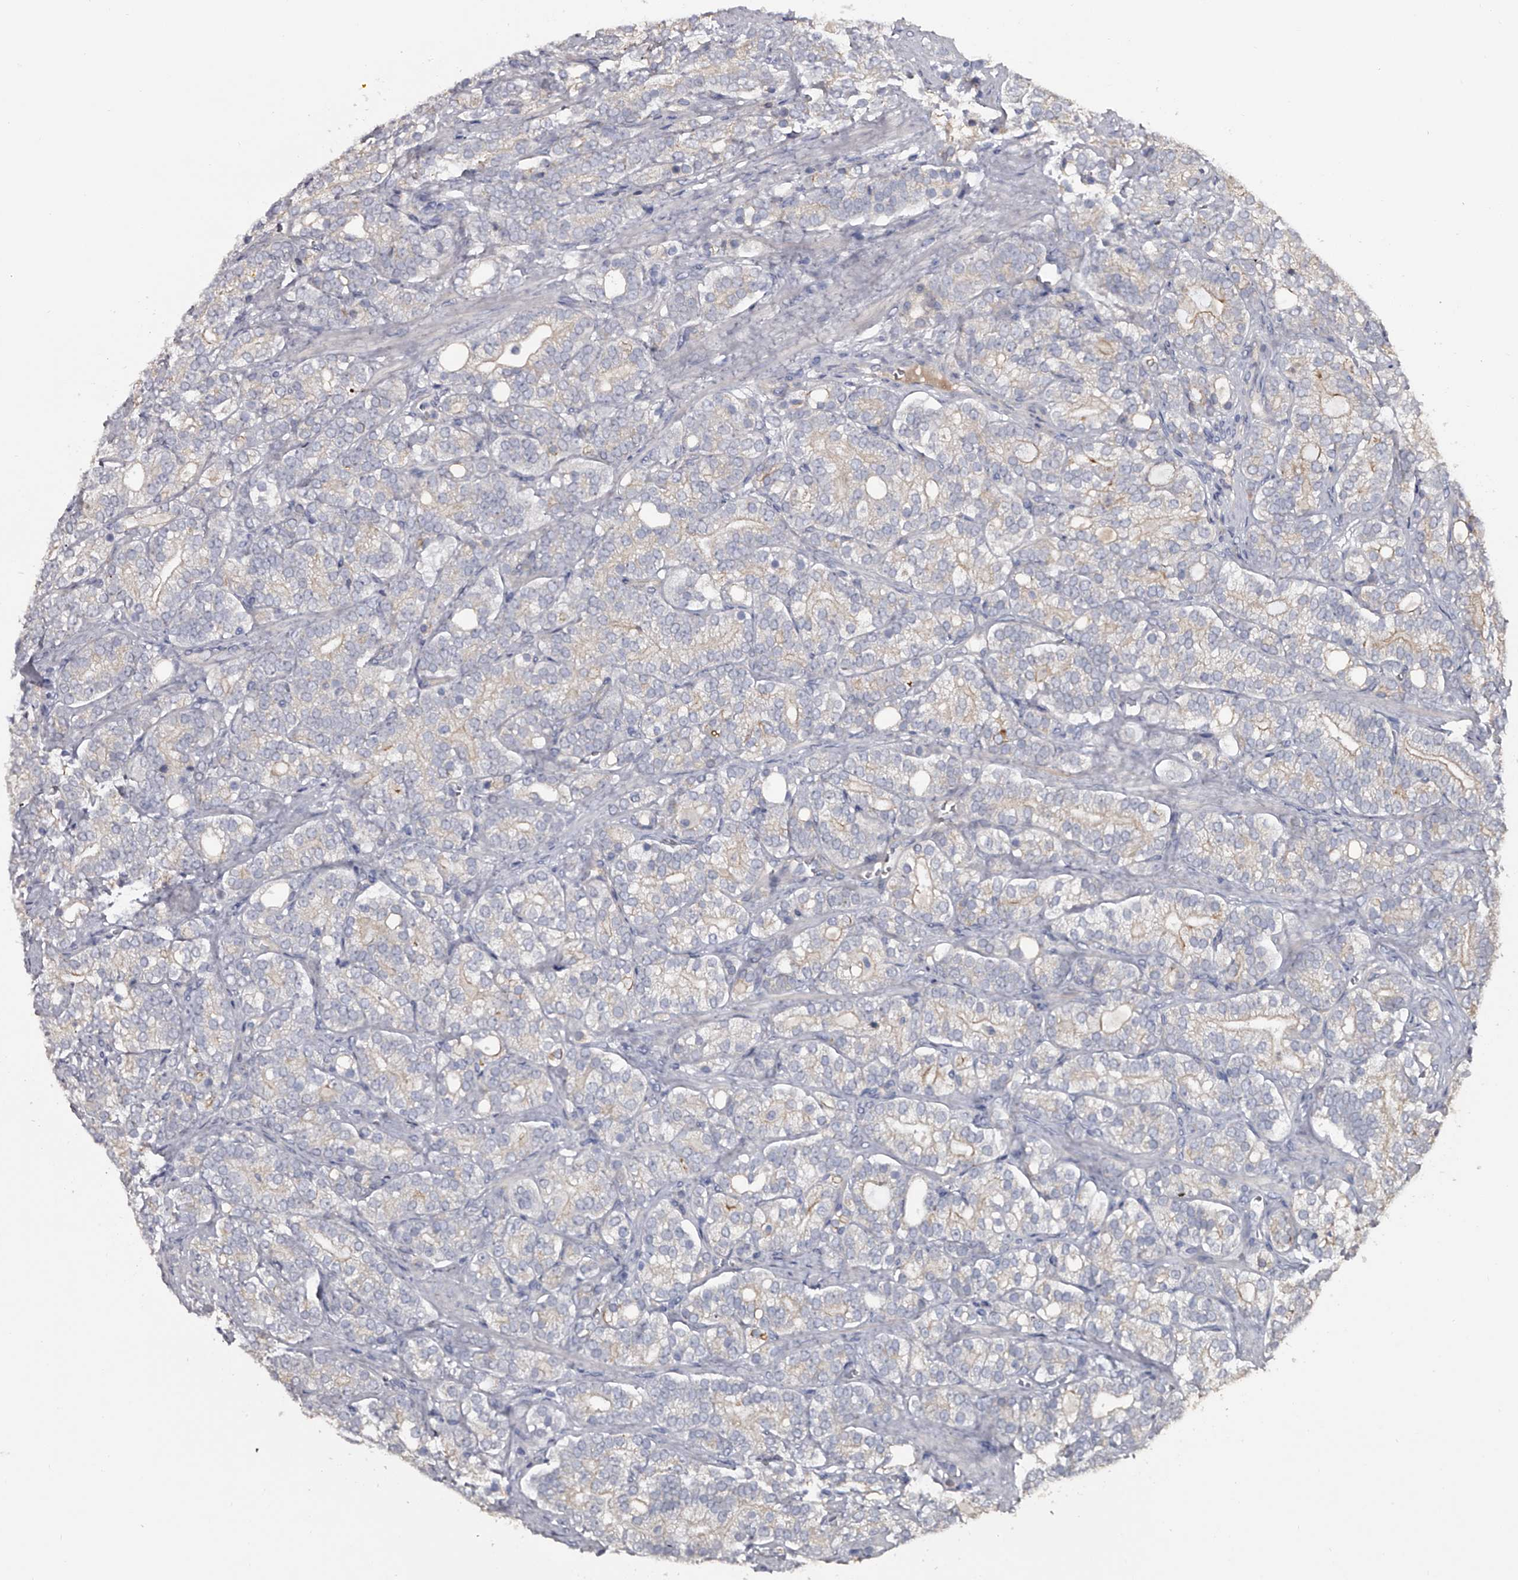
{"staining": {"intensity": "weak", "quantity": "<25%", "location": "cytoplasmic/membranous"}, "tissue": "prostate cancer", "cell_type": "Tumor cells", "image_type": "cancer", "snomed": [{"axis": "morphology", "description": "Adenocarcinoma, High grade"}, {"axis": "topography", "description": "Prostate"}], "caption": "An immunohistochemistry (IHC) histopathology image of prostate cancer (high-grade adenocarcinoma) is shown. There is no staining in tumor cells of prostate cancer (high-grade adenocarcinoma). Nuclei are stained in blue.", "gene": "MDN1", "patient": {"sex": "male", "age": 57}}